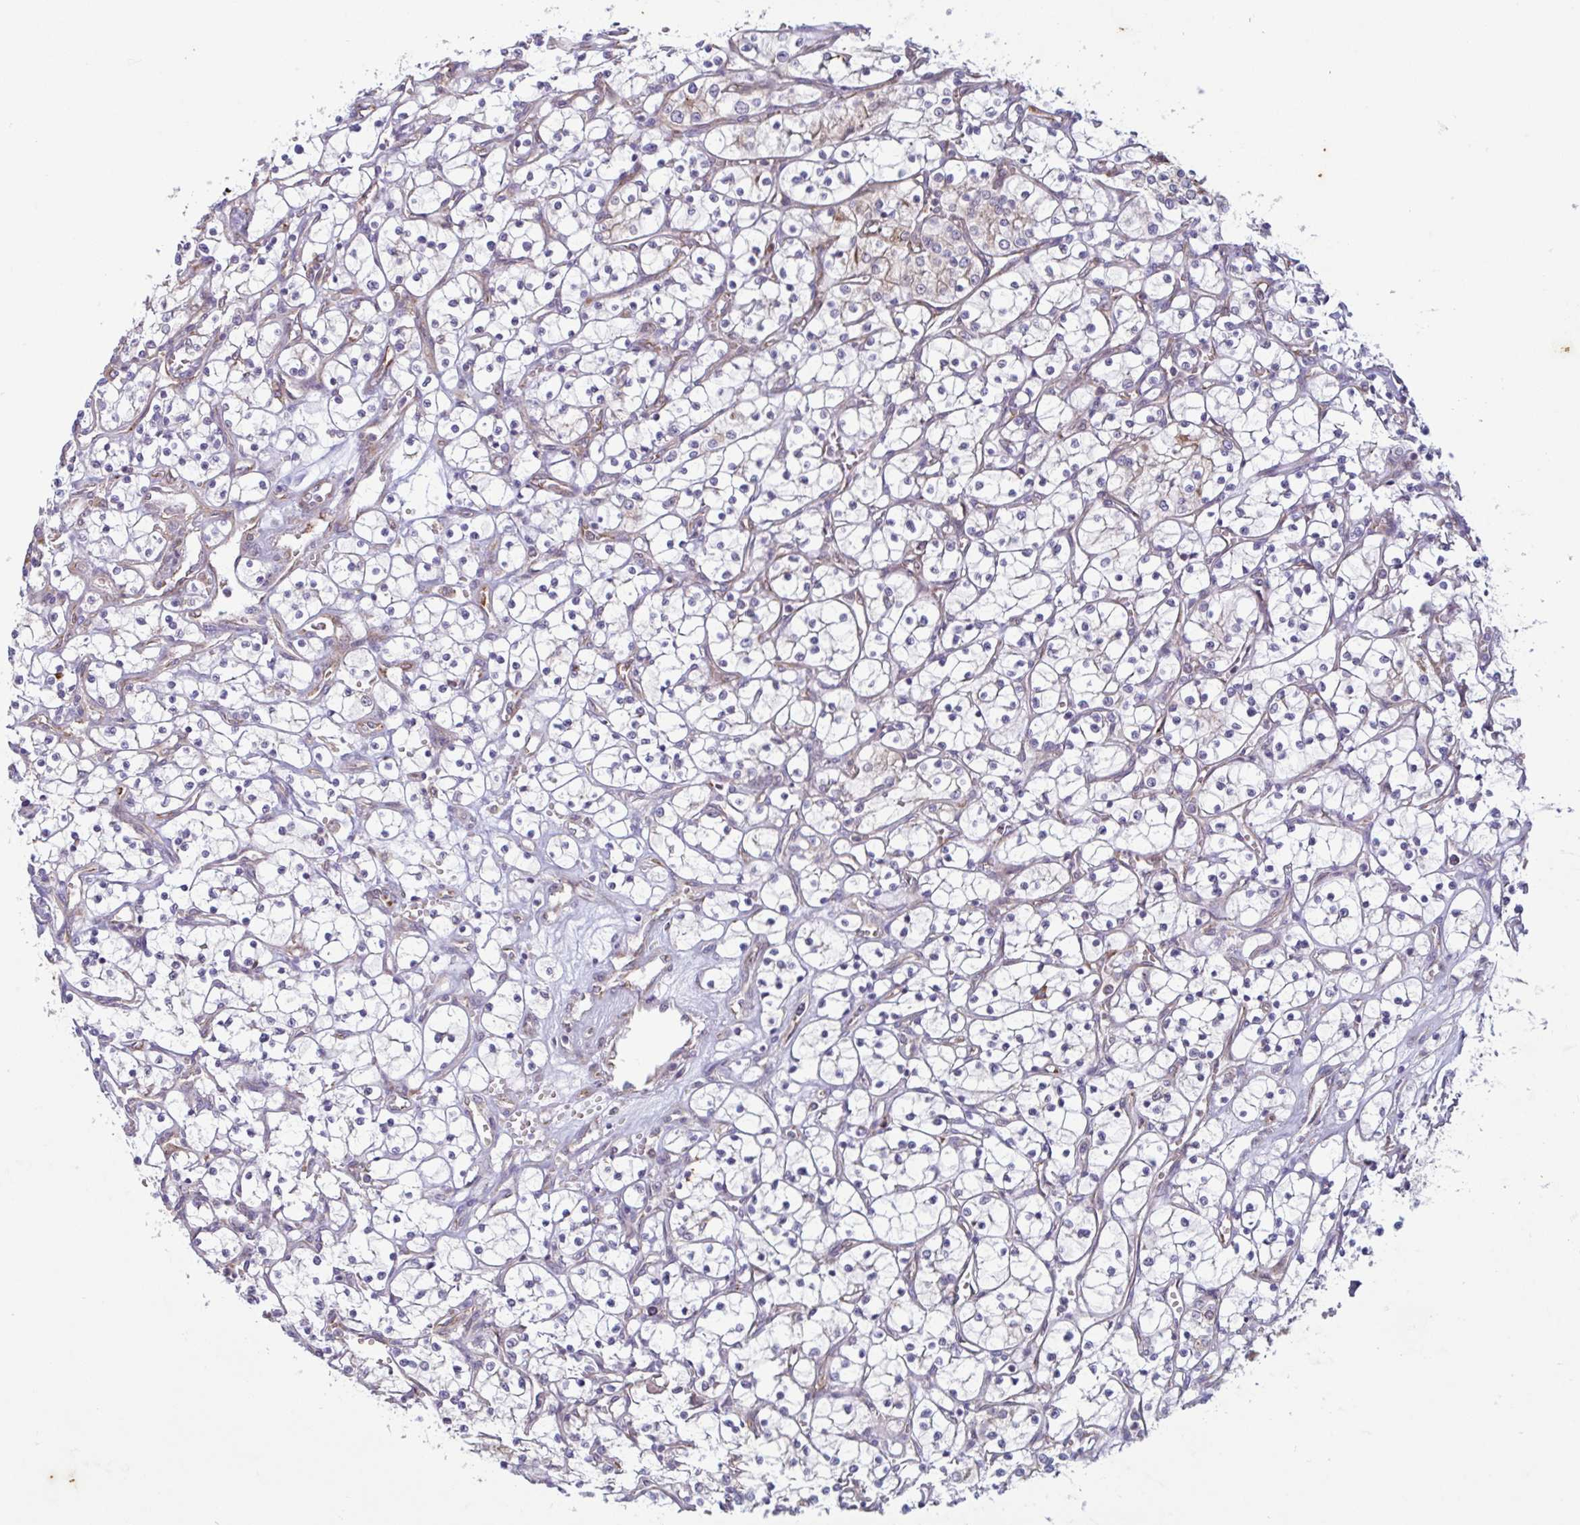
{"staining": {"intensity": "negative", "quantity": "none", "location": "none"}, "tissue": "renal cancer", "cell_type": "Tumor cells", "image_type": "cancer", "snomed": [{"axis": "morphology", "description": "Adenocarcinoma, NOS"}, {"axis": "topography", "description": "Kidney"}], "caption": "This is a image of immunohistochemistry staining of adenocarcinoma (renal), which shows no positivity in tumor cells. The staining was performed using DAB to visualize the protein expression in brown, while the nuclei were stained in blue with hematoxylin (Magnification: 20x).", "gene": "RIT1", "patient": {"sex": "female", "age": 69}}